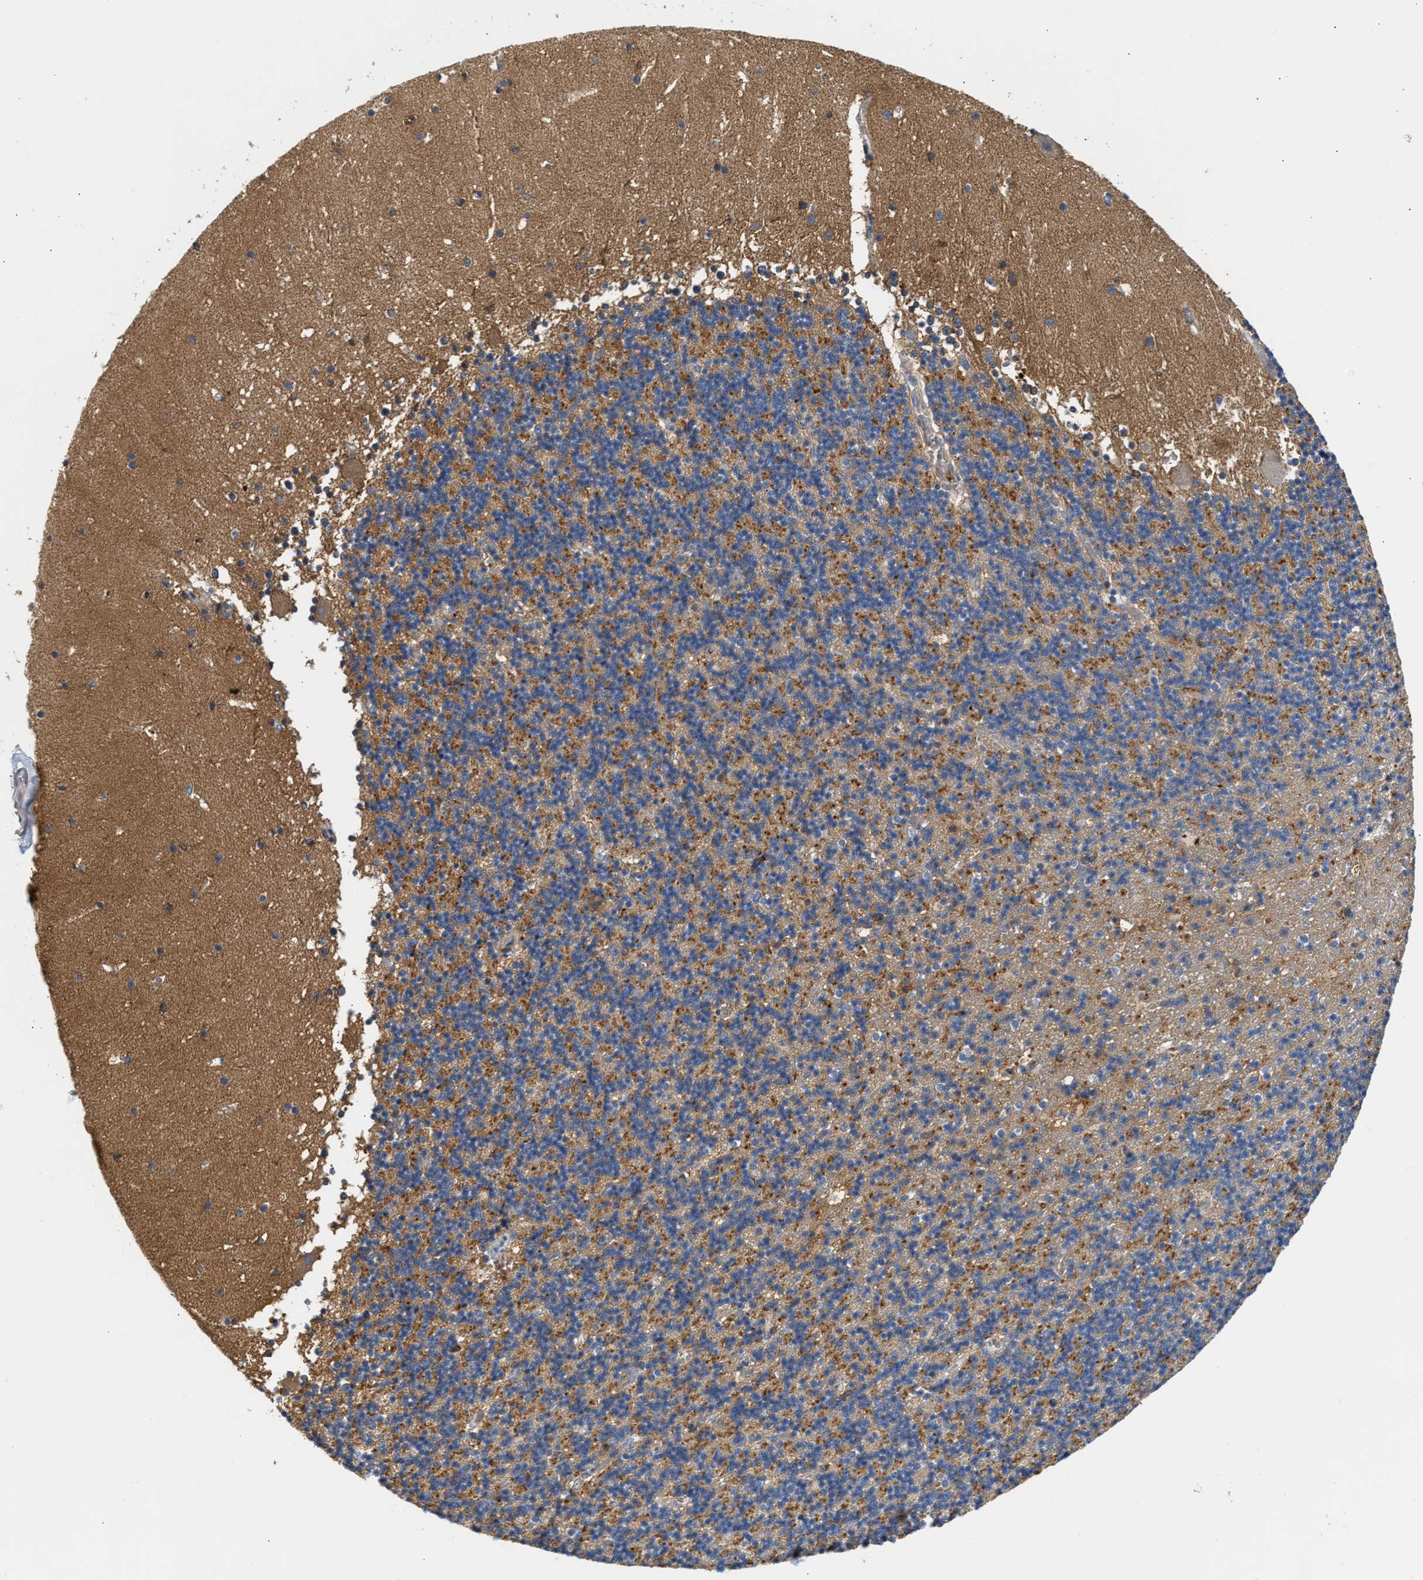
{"staining": {"intensity": "moderate", "quantity": ">75%", "location": "cytoplasmic/membranous"}, "tissue": "cerebellum", "cell_type": "Cells in granular layer", "image_type": "normal", "snomed": [{"axis": "morphology", "description": "Normal tissue, NOS"}, {"axis": "topography", "description": "Cerebellum"}], "caption": "The immunohistochemical stain shows moderate cytoplasmic/membranous staining in cells in granular layer of unremarkable cerebellum. (DAB IHC with brightfield microscopy, high magnification).", "gene": "RAB31", "patient": {"sex": "male", "age": 45}}